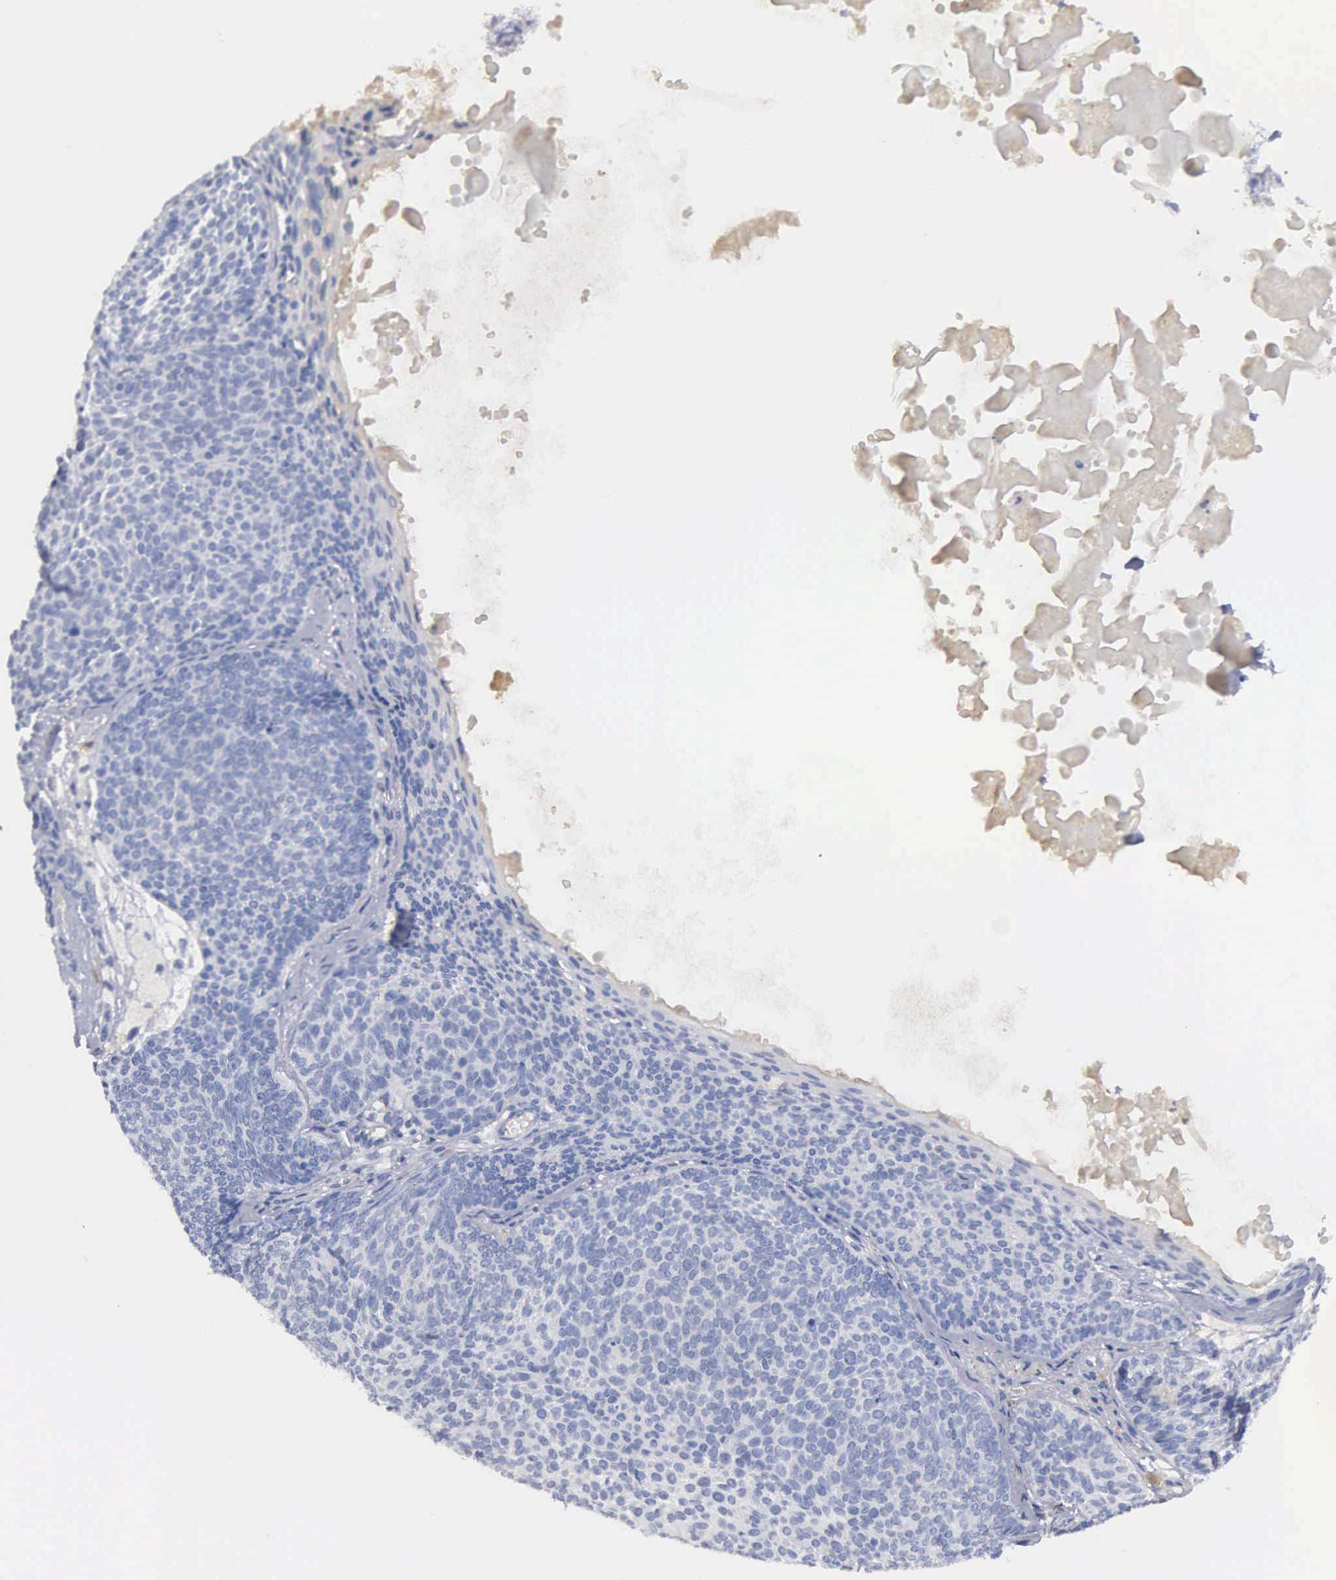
{"staining": {"intensity": "negative", "quantity": "none", "location": "none"}, "tissue": "skin cancer", "cell_type": "Tumor cells", "image_type": "cancer", "snomed": [{"axis": "morphology", "description": "Basal cell carcinoma"}, {"axis": "topography", "description": "Skin"}], "caption": "This is an IHC micrograph of human basal cell carcinoma (skin). There is no positivity in tumor cells.", "gene": "LIN52", "patient": {"sex": "male", "age": 84}}